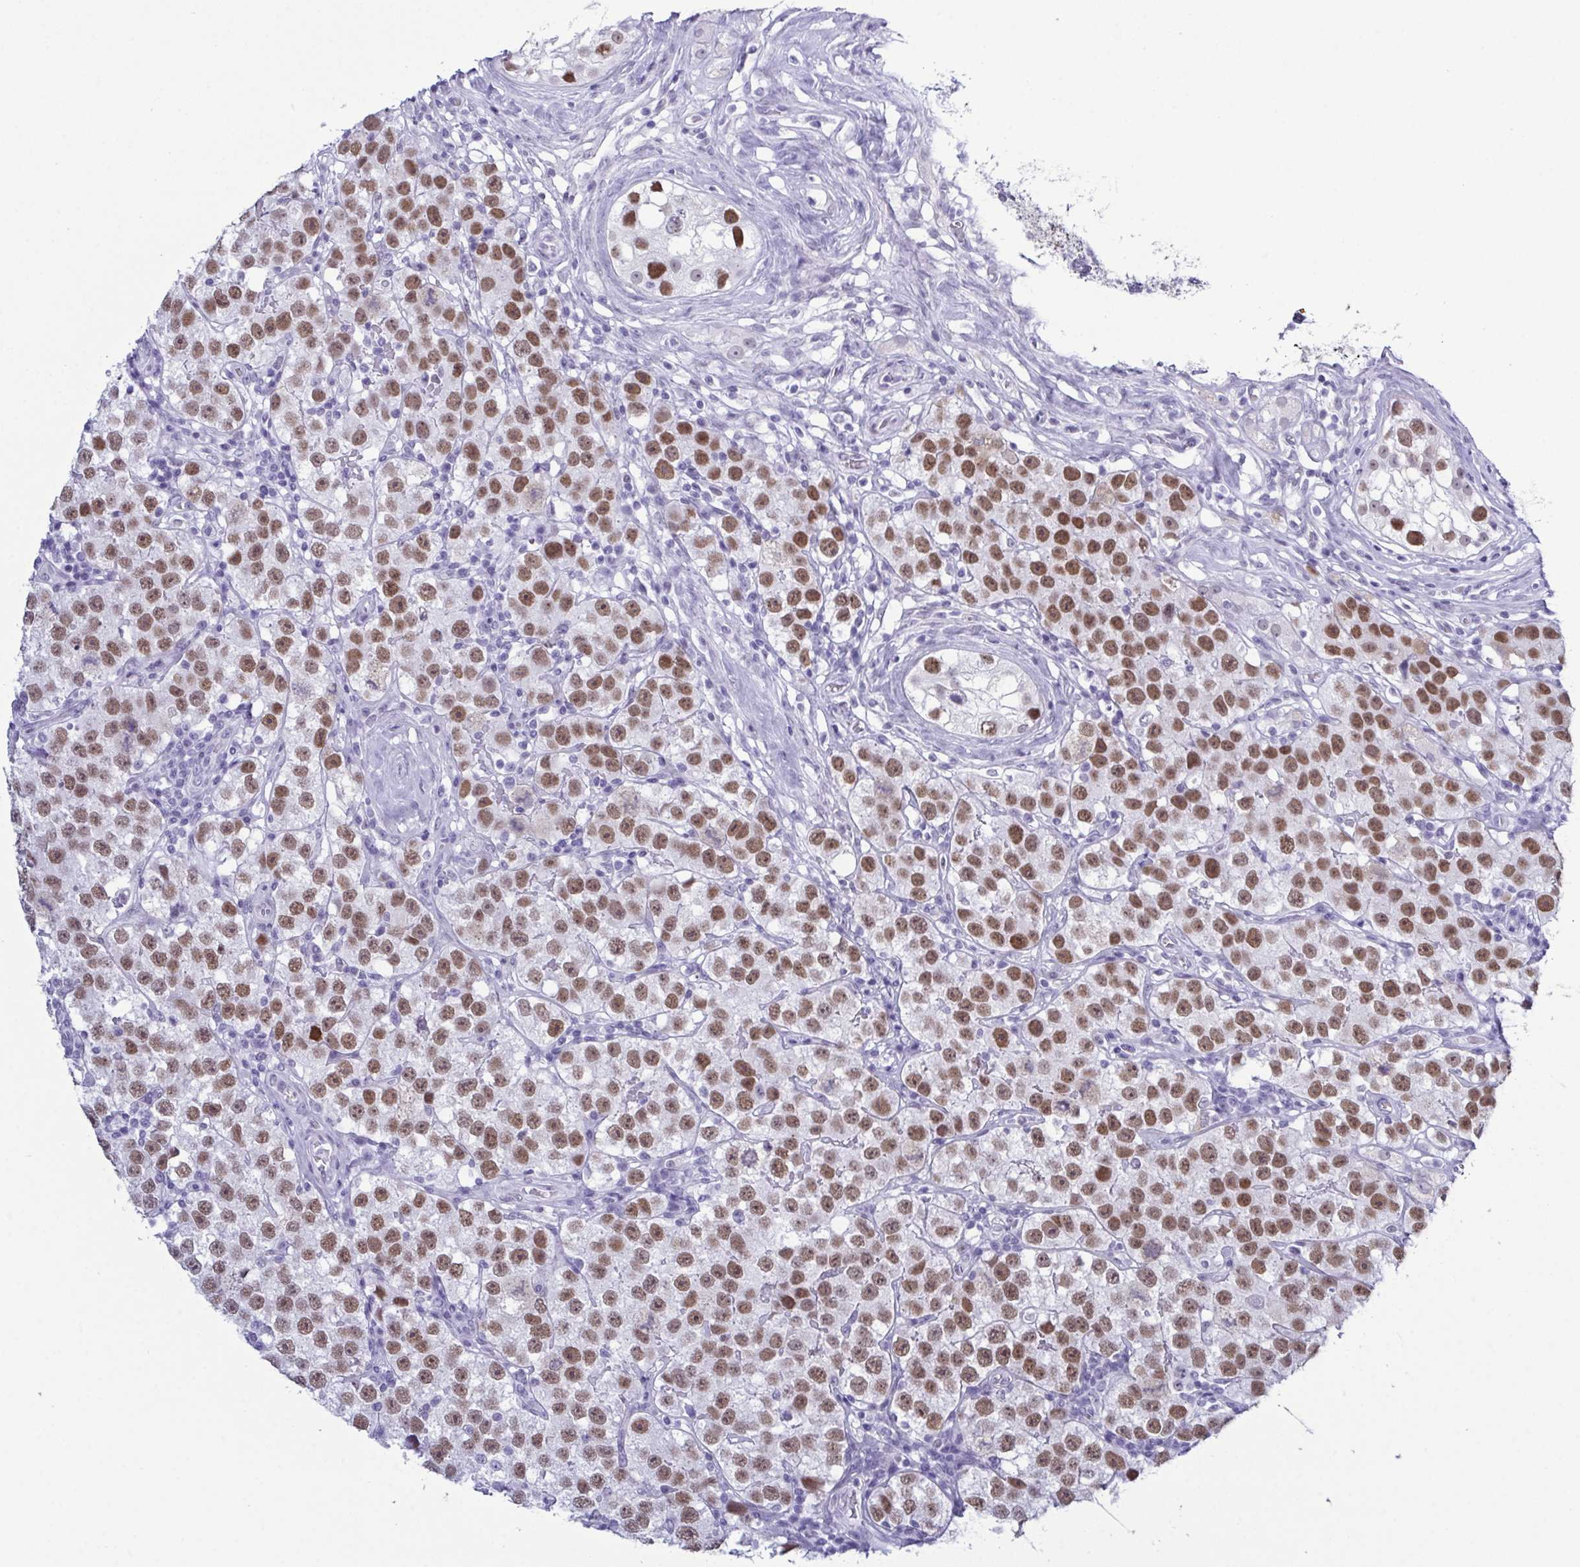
{"staining": {"intensity": "moderate", "quantity": ">75%", "location": "nuclear"}, "tissue": "testis cancer", "cell_type": "Tumor cells", "image_type": "cancer", "snomed": [{"axis": "morphology", "description": "Seminoma, NOS"}, {"axis": "topography", "description": "Testis"}], "caption": "Testis seminoma was stained to show a protein in brown. There is medium levels of moderate nuclear expression in about >75% of tumor cells.", "gene": "SUGP2", "patient": {"sex": "male", "age": 34}}